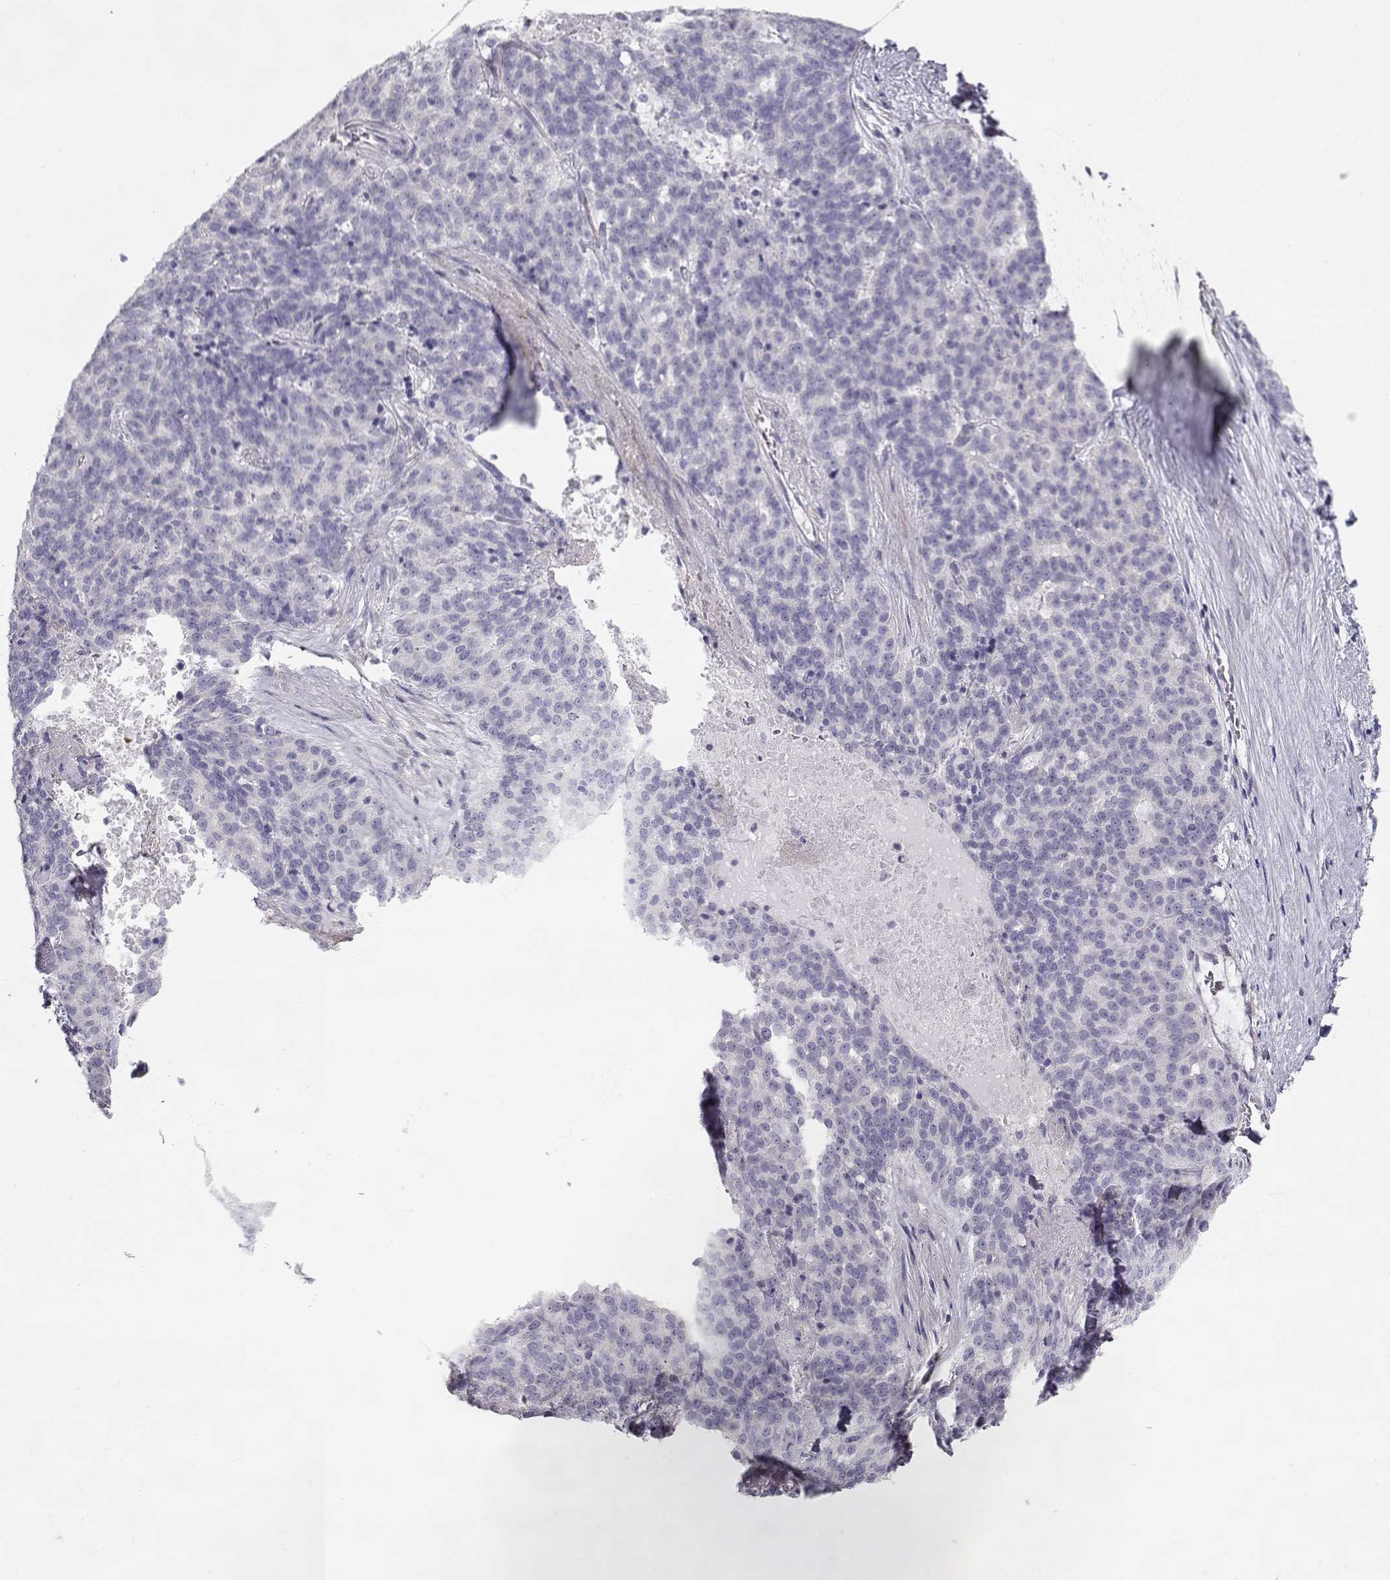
{"staining": {"intensity": "negative", "quantity": "none", "location": "none"}, "tissue": "liver cancer", "cell_type": "Tumor cells", "image_type": "cancer", "snomed": [{"axis": "morphology", "description": "Cholangiocarcinoma"}, {"axis": "topography", "description": "Liver"}], "caption": "A micrograph of liver cancer stained for a protein reveals no brown staining in tumor cells.", "gene": "SLITRK3", "patient": {"sex": "female", "age": 47}}